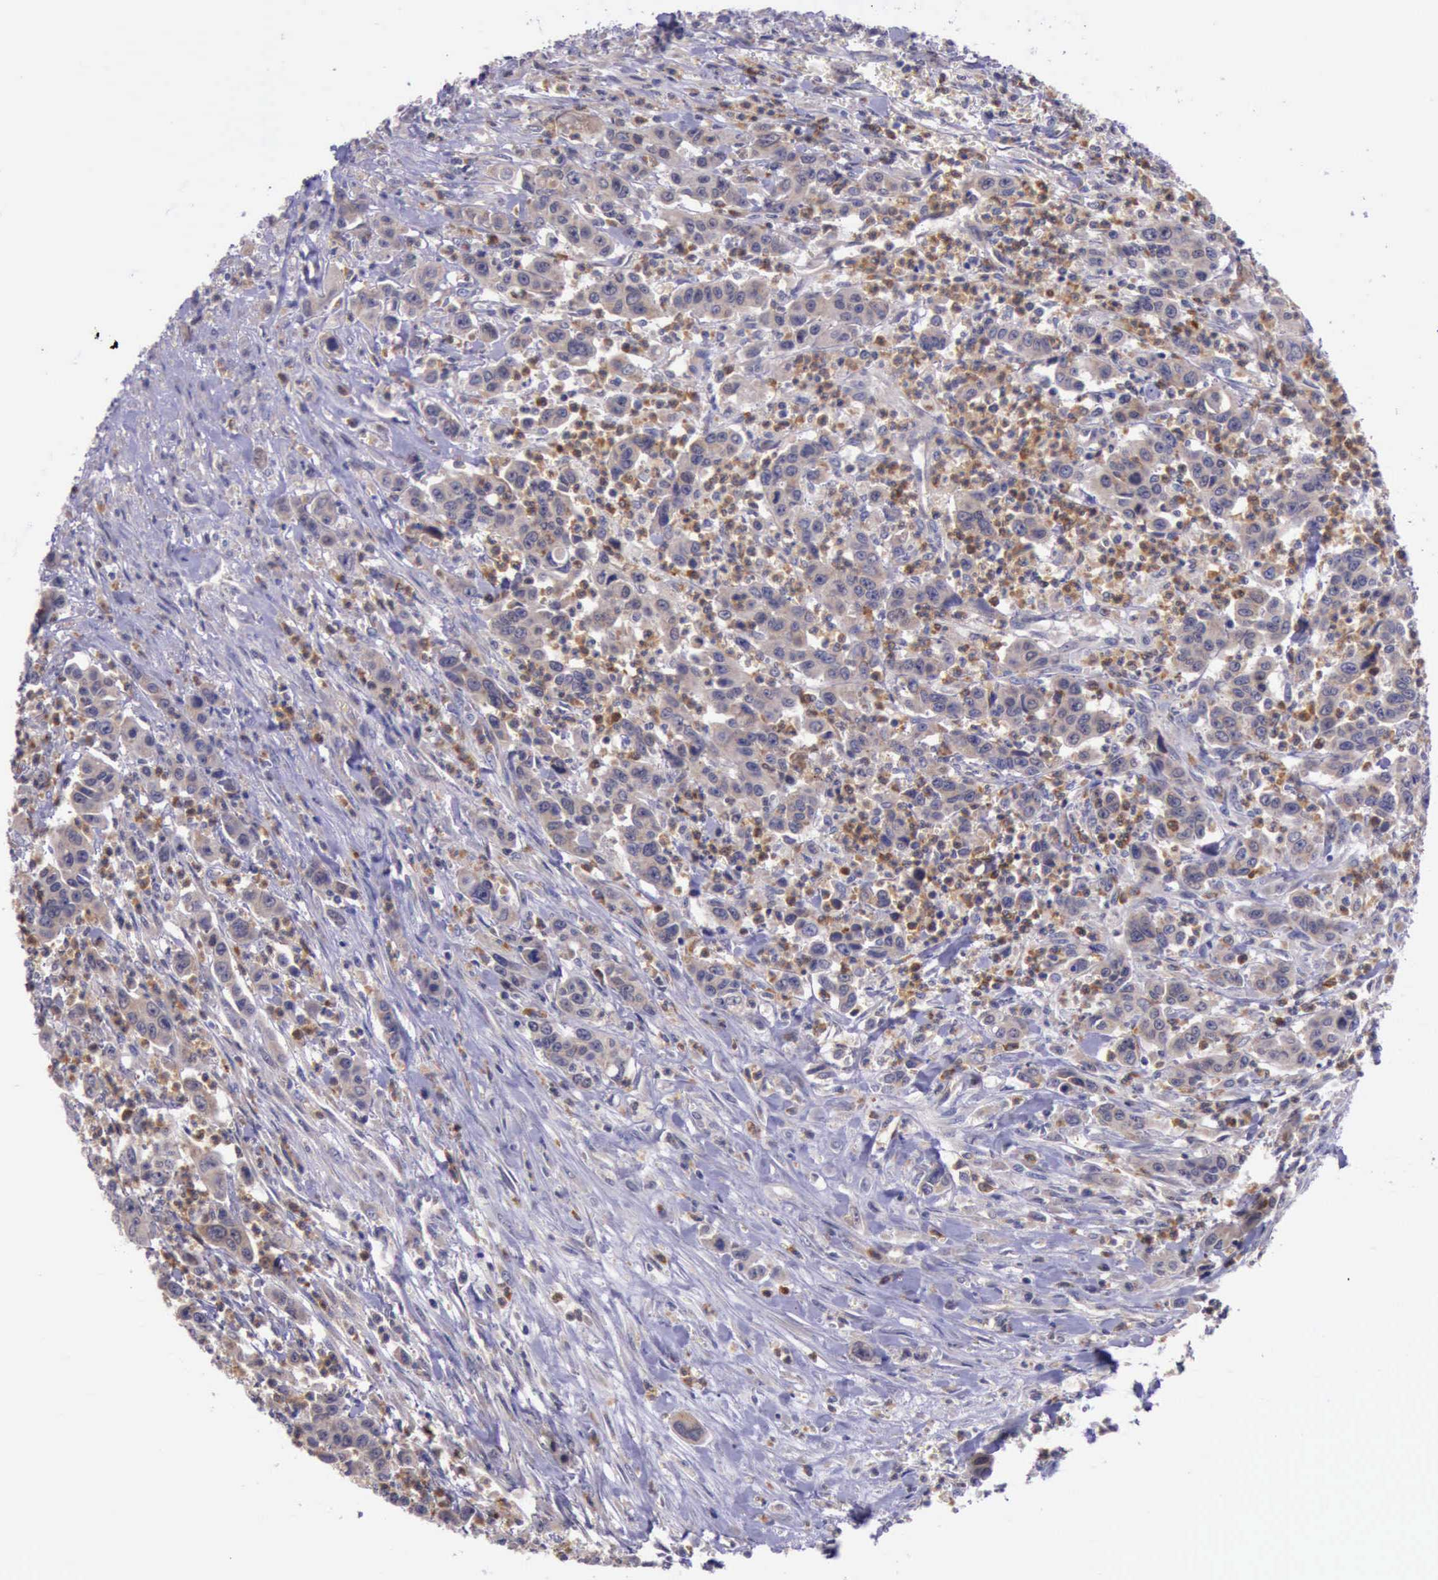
{"staining": {"intensity": "weak", "quantity": ">75%", "location": "cytoplasmic/membranous"}, "tissue": "urothelial cancer", "cell_type": "Tumor cells", "image_type": "cancer", "snomed": [{"axis": "morphology", "description": "Urothelial carcinoma, High grade"}, {"axis": "topography", "description": "Urinary bladder"}], "caption": "Protein expression analysis of human urothelial cancer reveals weak cytoplasmic/membranous positivity in approximately >75% of tumor cells.", "gene": "PLEK2", "patient": {"sex": "male", "age": 86}}